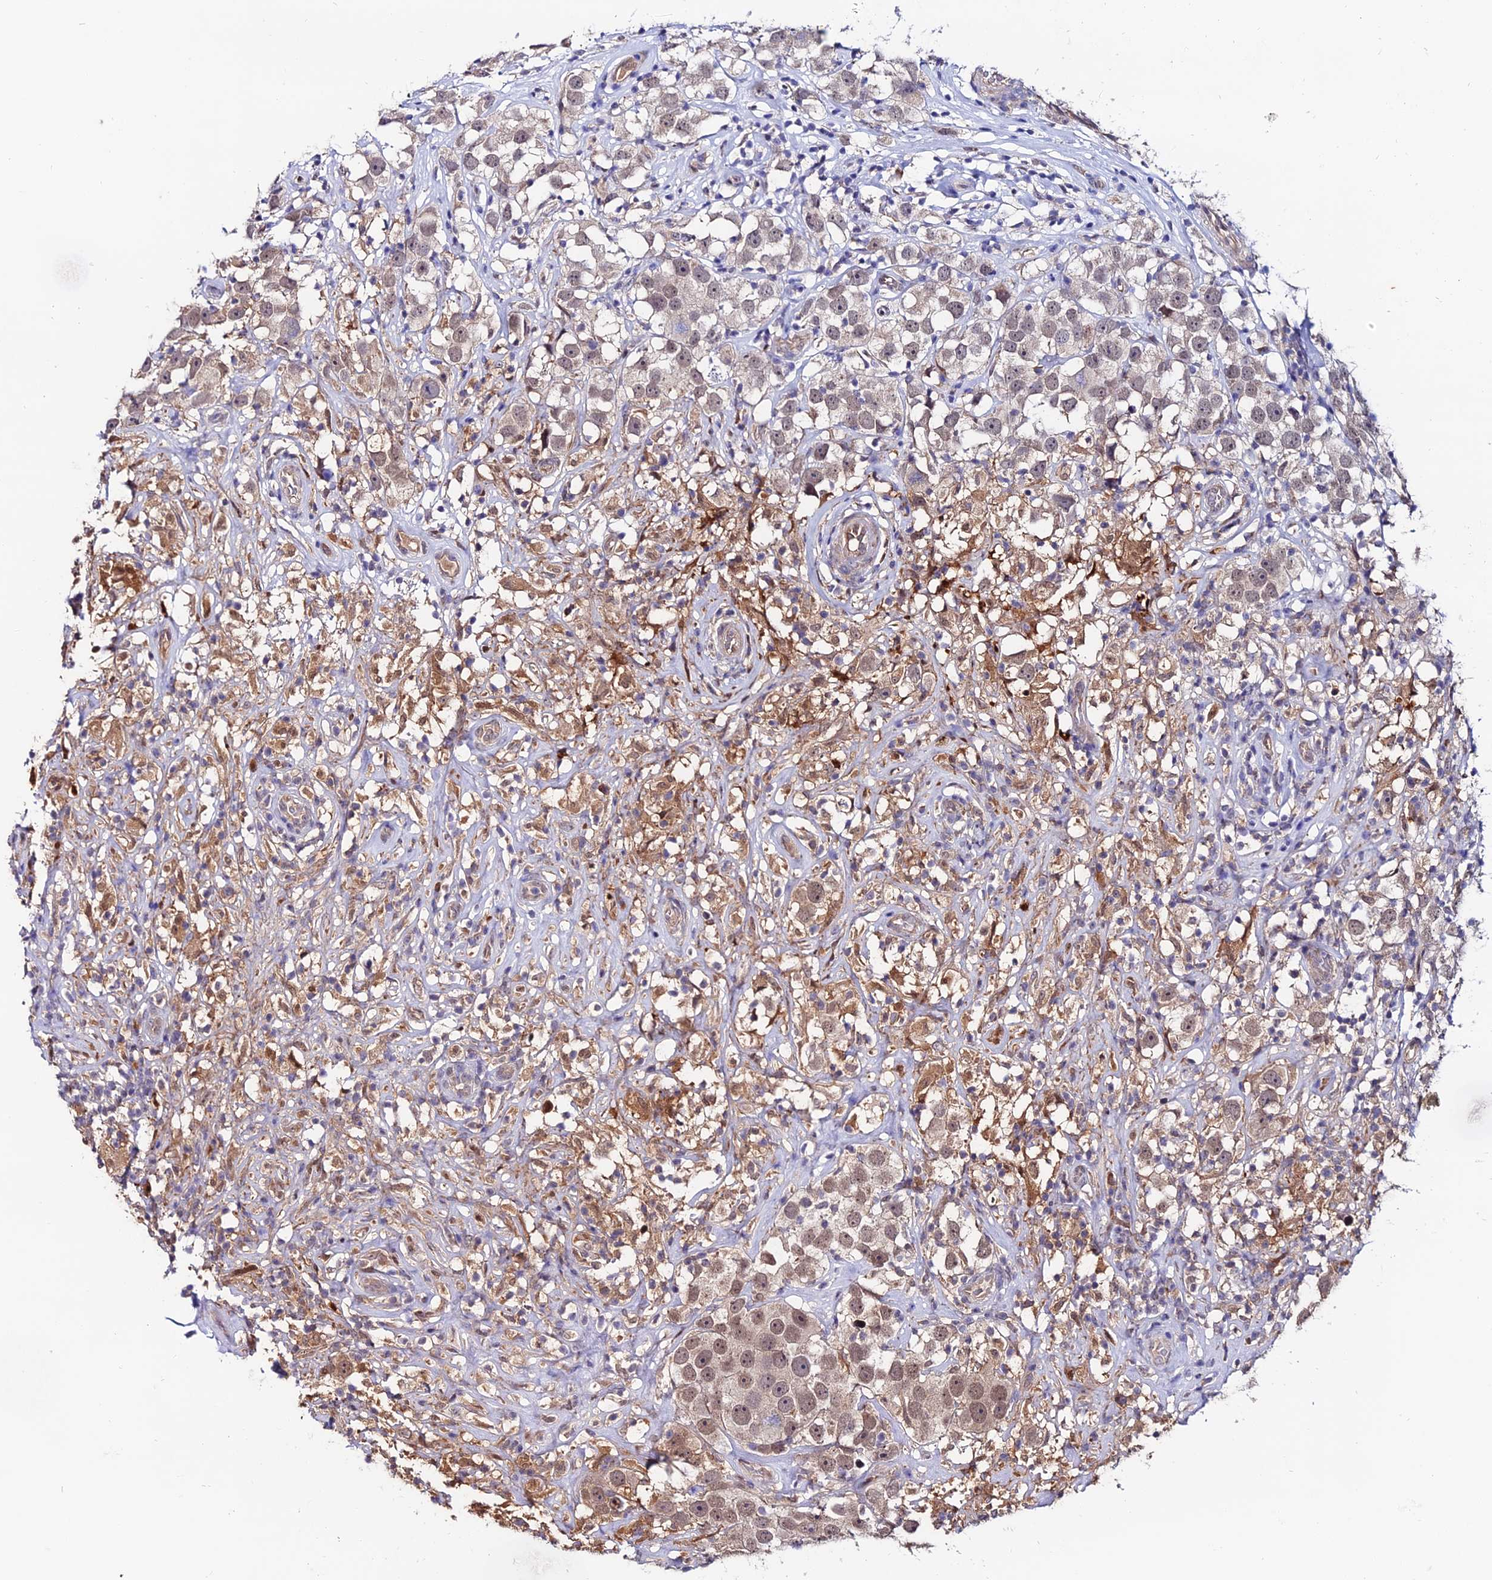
{"staining": {"intensity": "weak", "quantity": ">75%", "location": "nuclear"}, "tissue": "testis cancer", "cell_type": "Tumor cells", "image_type": "cancer", "snomed": [{"axis": "morphology", "description": "Seminoma, NOS"}, {"axis": "topography", "description": "Testis"}], "caption": "The immunohistochemical stain highlights weak nuclear positivity in tumor cells of testis cancer tissue. The staining was performed using DAB to visualize the protein expression in brown, while the nuclei were stained in blue with hematoxylin (Magnification: 20x).", "gene": "FZD8", "patient": {"sex": "male", "age": 49}}